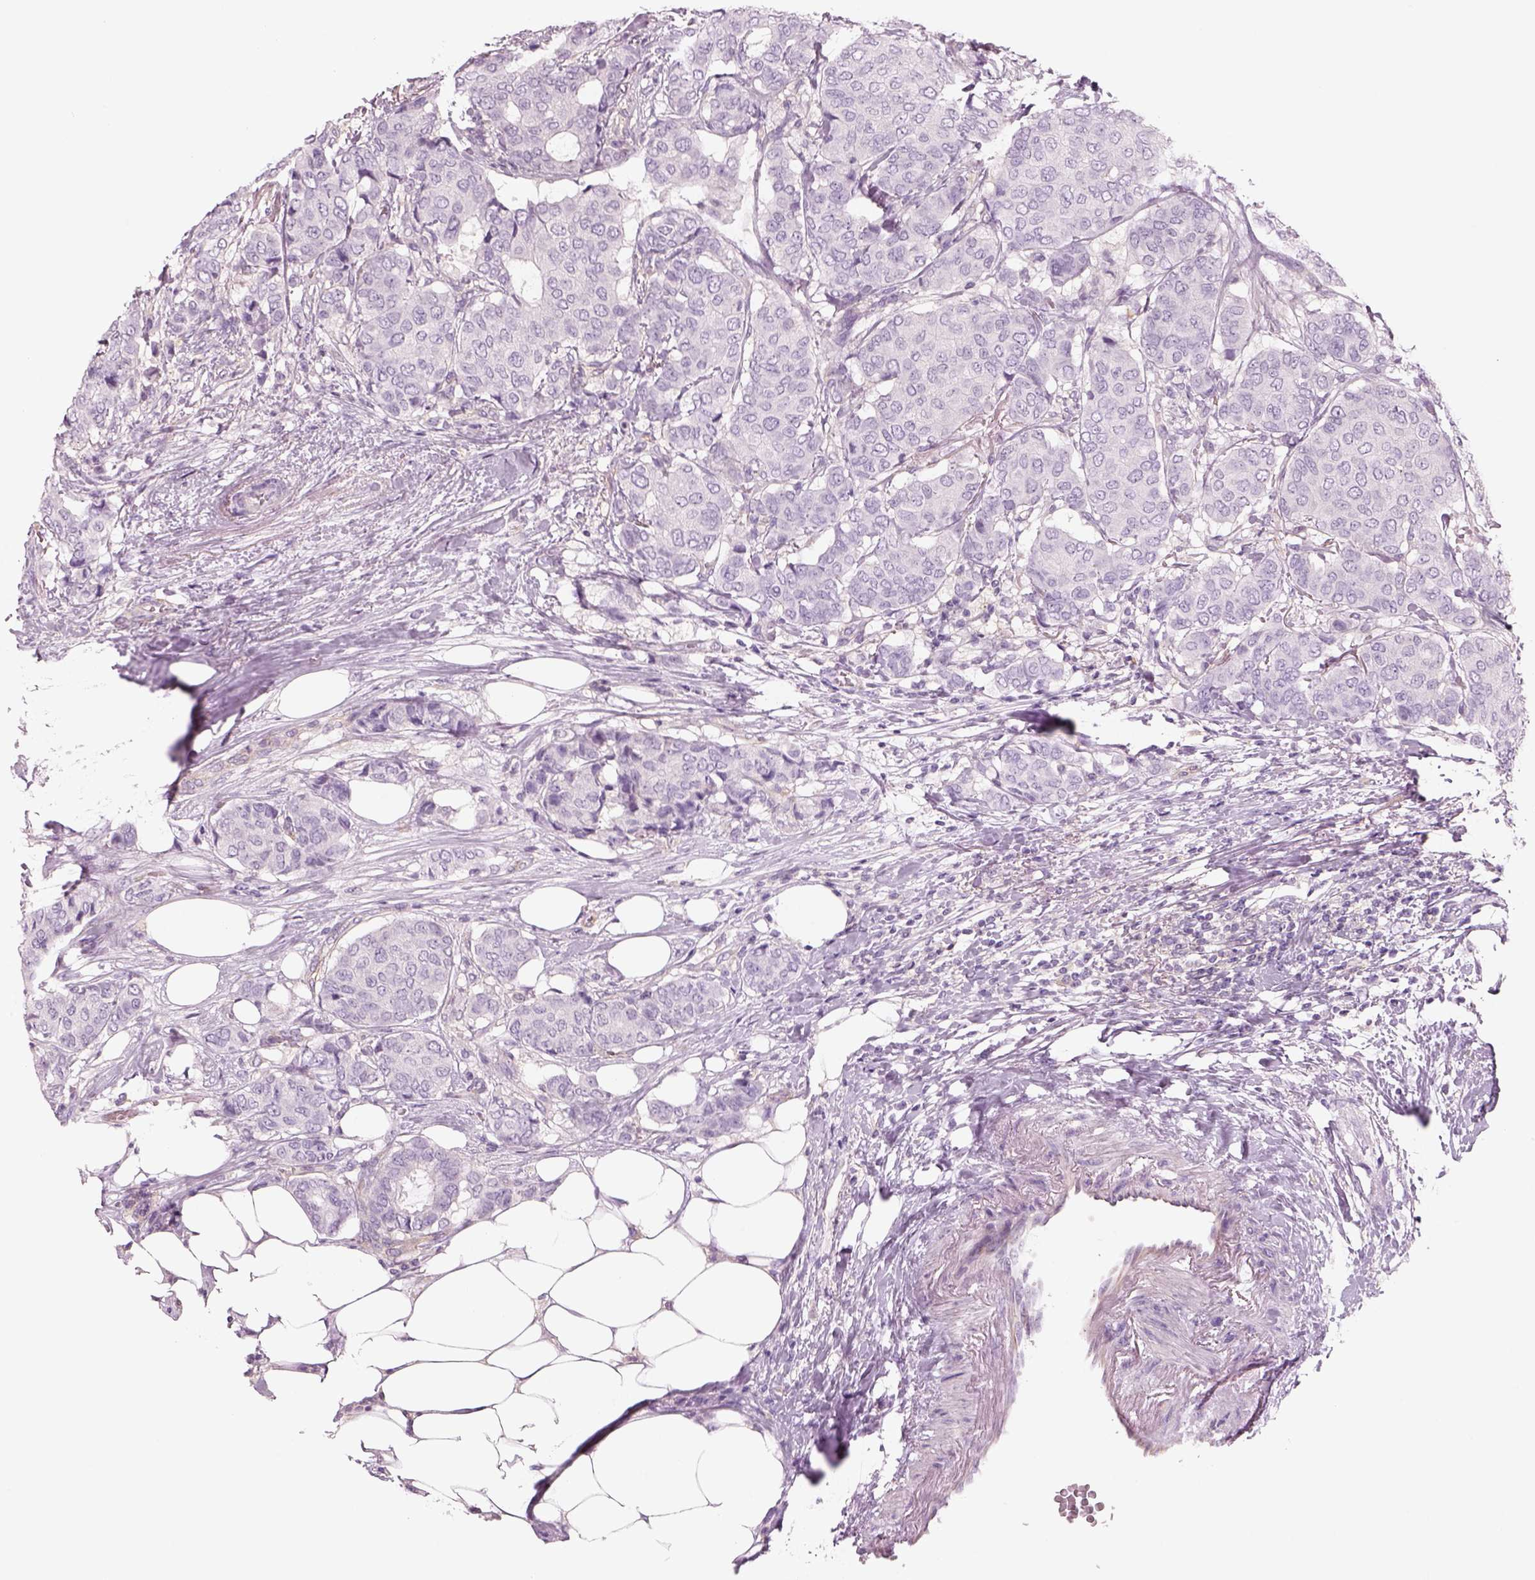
{"staining": {"intensity": "negative", "quantity": "none", "location": "none"}, "tissue": "breast cancer", "cell_type": "Tumor cells", "image_type": "cancer", "snomed": [{"axis": "morphology", "description": "Duct carcinoma"}, {"axis": "topography", "description": "Breast"}], "caption": "The micrograph exhibits no staining of tumor cells in breast cancer (infiltrating ductal carcinoma).", "gene": "SLC1A7", "patient": {"sex": "female", "age": 75}}